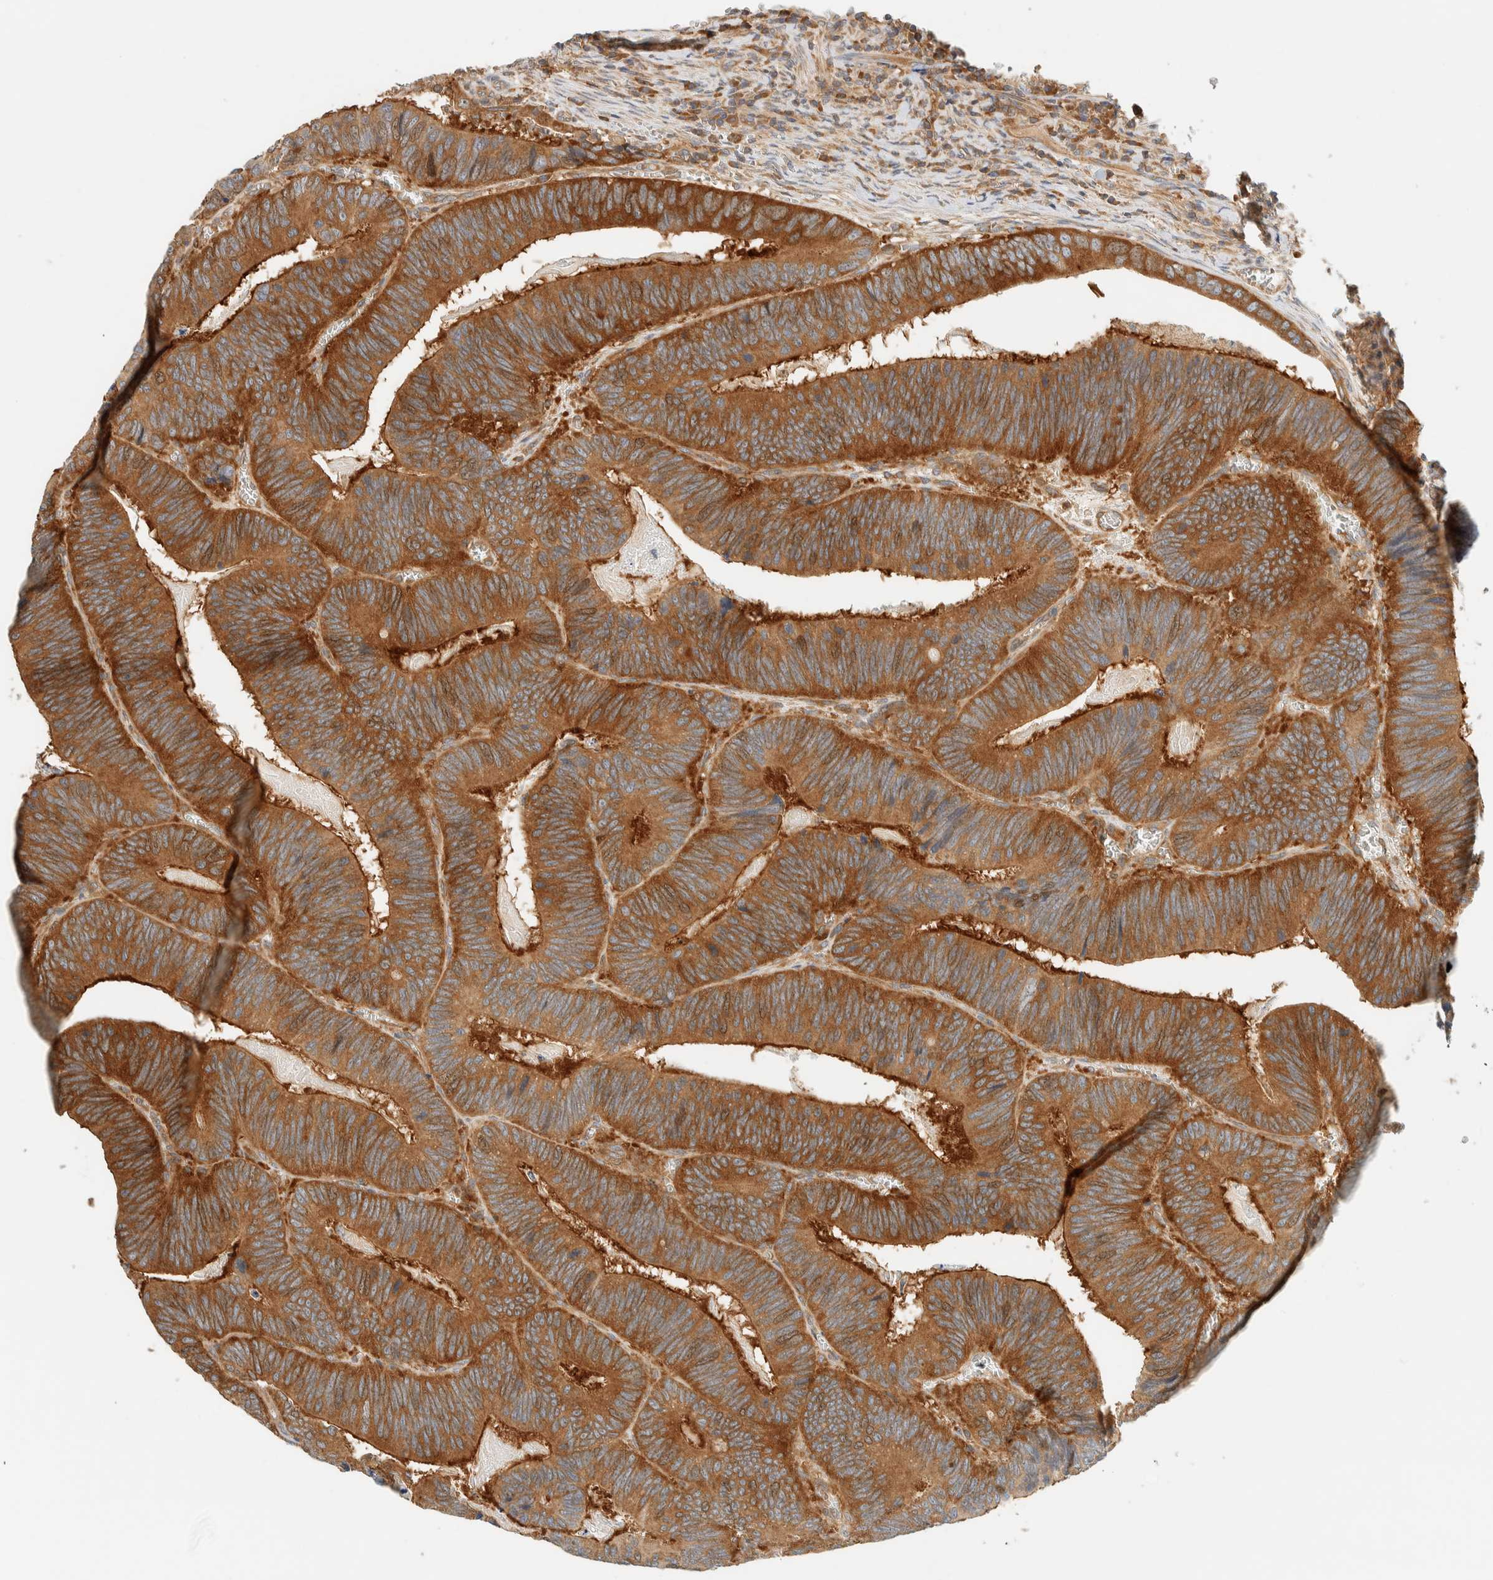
{"staining": {"intensity": "strong", "quantity": ">75%", "location": "cytoplasmic/membranous"}, "tissue": "colorectal cancer", "cell_type": "Tumor cells", "image_type": "cancer", "snomed": [{"axis": "morphology", "description": "Inflammation, NOS"}, {"axis": "morphology", "description": "Adenocarcinoma, NOS"}, {"axis": "topography", "description": "Colon"}], "caption": "This is a histology image of immunohistochemistry (IHC) staining of adenocarcinoma (colorectal), which shows strong staining in the cytoplasmic/membranous of tumor cells.", "gene": "ARFGEF1", "patient": {"sex": "male", "age": 72}}